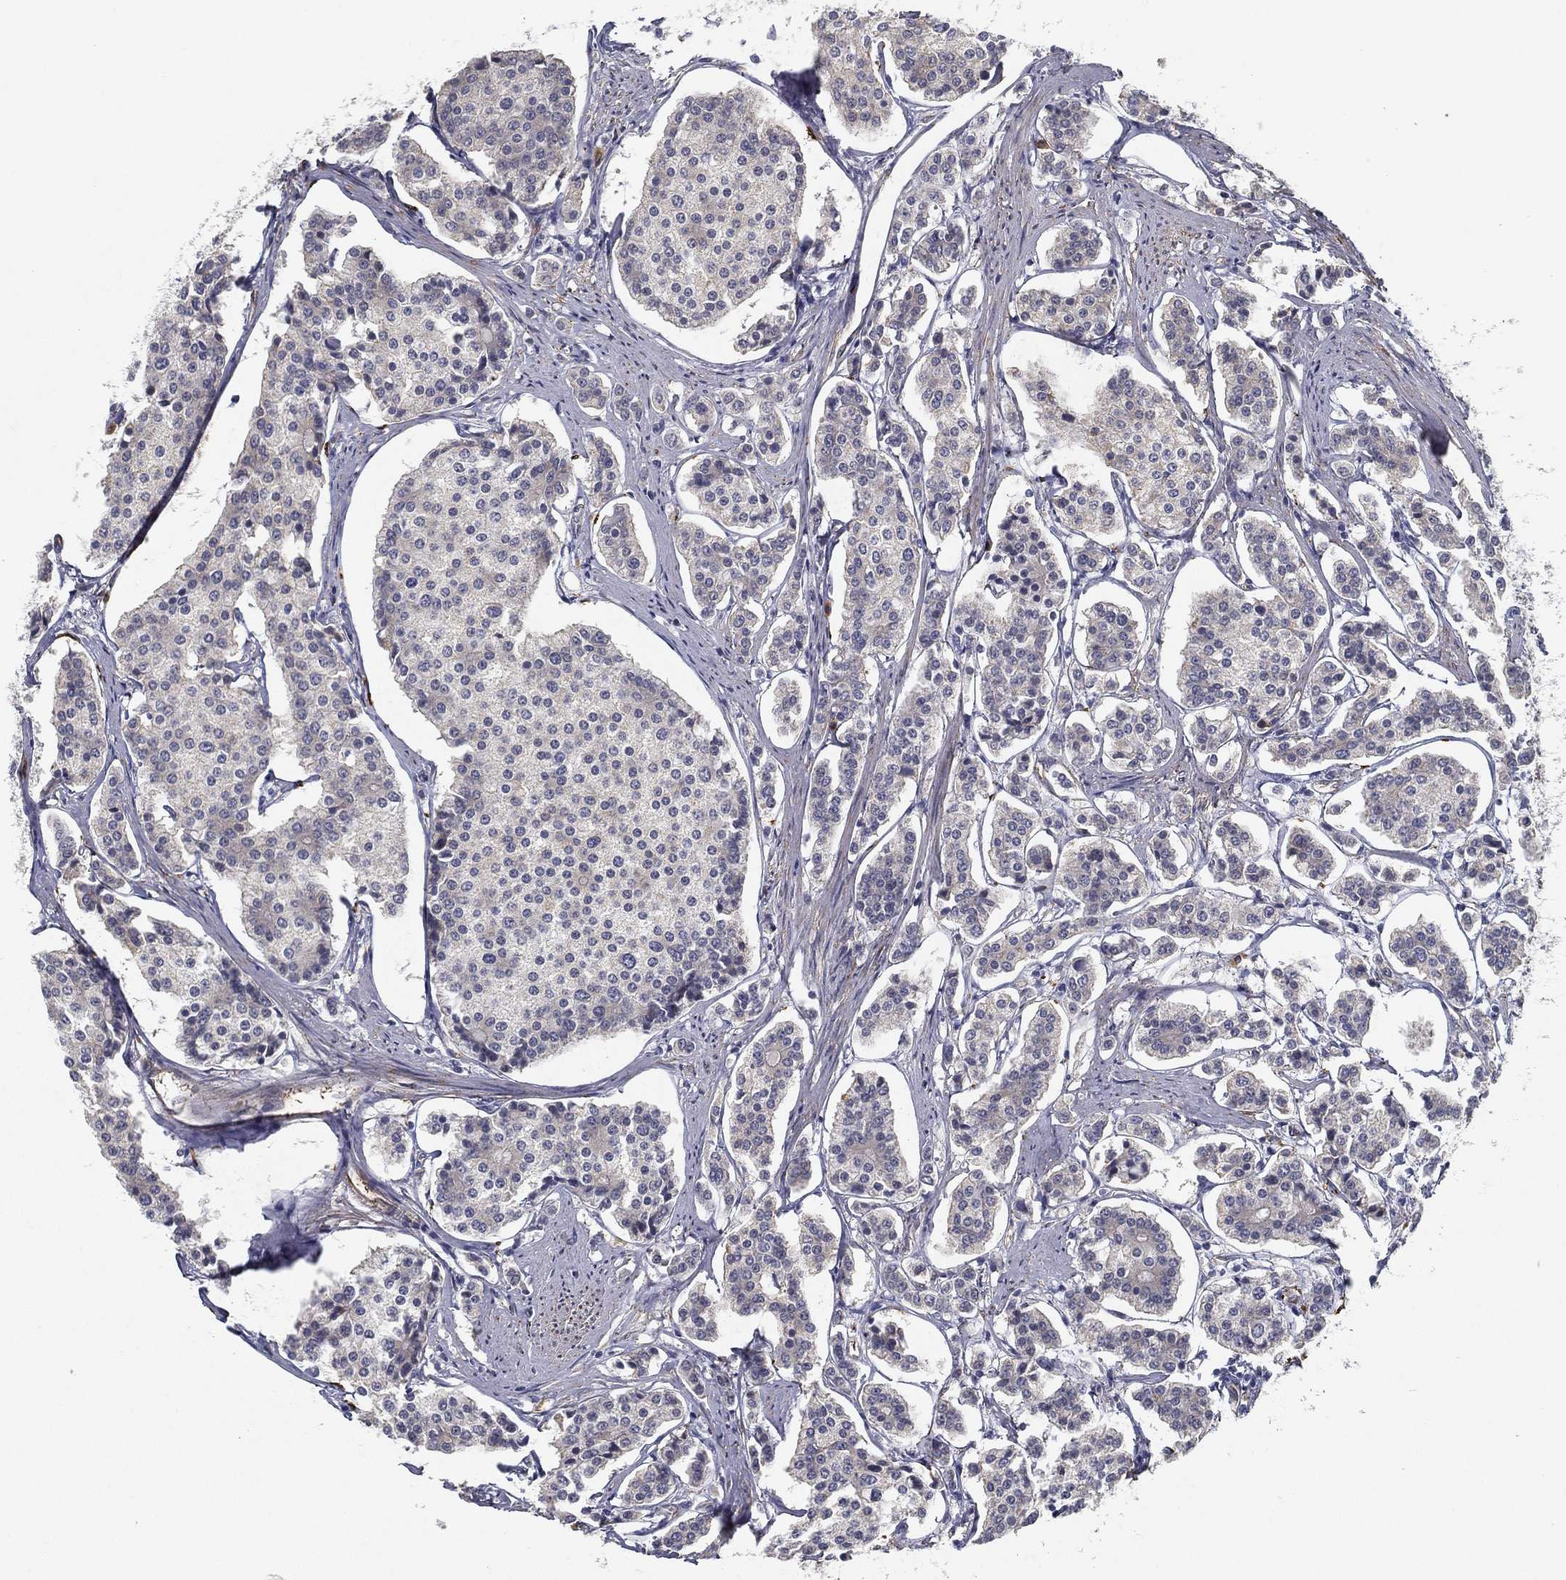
{"staining": {"intensity": "negative", "quantity": "none", "location": "none"}, "tissue": "carcinoid", "cell_type": "Tumor cells", "image_type": "cancer", "snomed": [{"axis": "morphology", "description": "Carcinoid, malignant, NOS"}, {"axis": "topography", "description": "Small intestine"}], "caption": "Image shows no protein expression in tumor cells of malignant carcinoid tissue. Nuclei are stained in blue.", "gene": "LRRC56", "patient": {"sex": "female", "age": 65}}